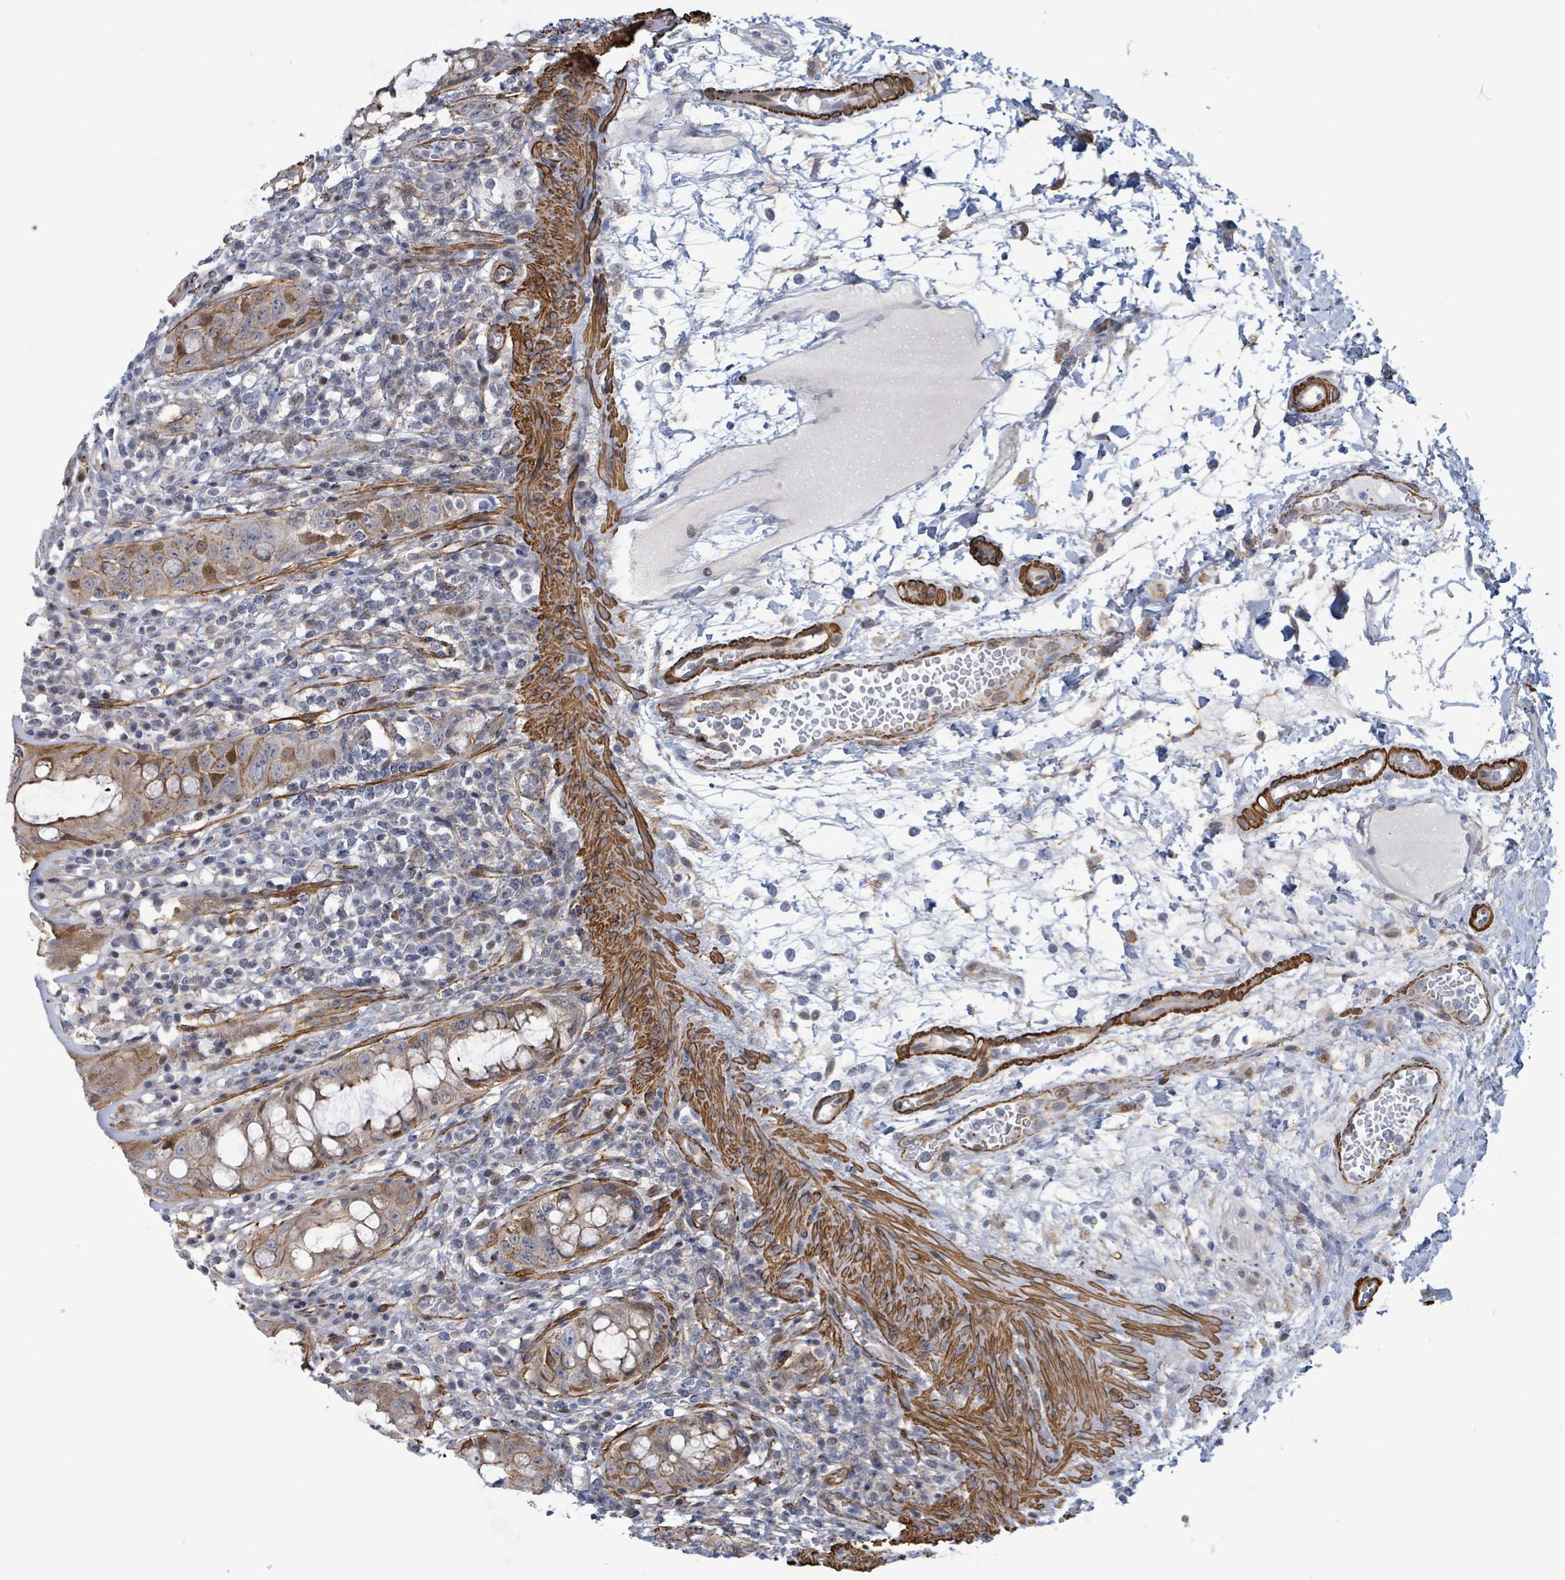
{"staining": {"intensity": "moderate", "quantity": ">75%", "location": "cytoplasmic/membranous"}, "tissue": "rectum", "cell_type": "Glandular cells", "image_type": "normal", "snomed": [{"axis": "morphology", "description": "Normal tissue, NOS"}, {"axis": "topography", "description": "Rectum"}], "caption": "Approximately >75% of glandular cells in unremarkable rectum show moderate cytoplasmic/membranous protein expression as visualized by brown immunohistochemical staining.", "gene": "DMRTC1B", "patient": {"sex": "female", "age": 57}}